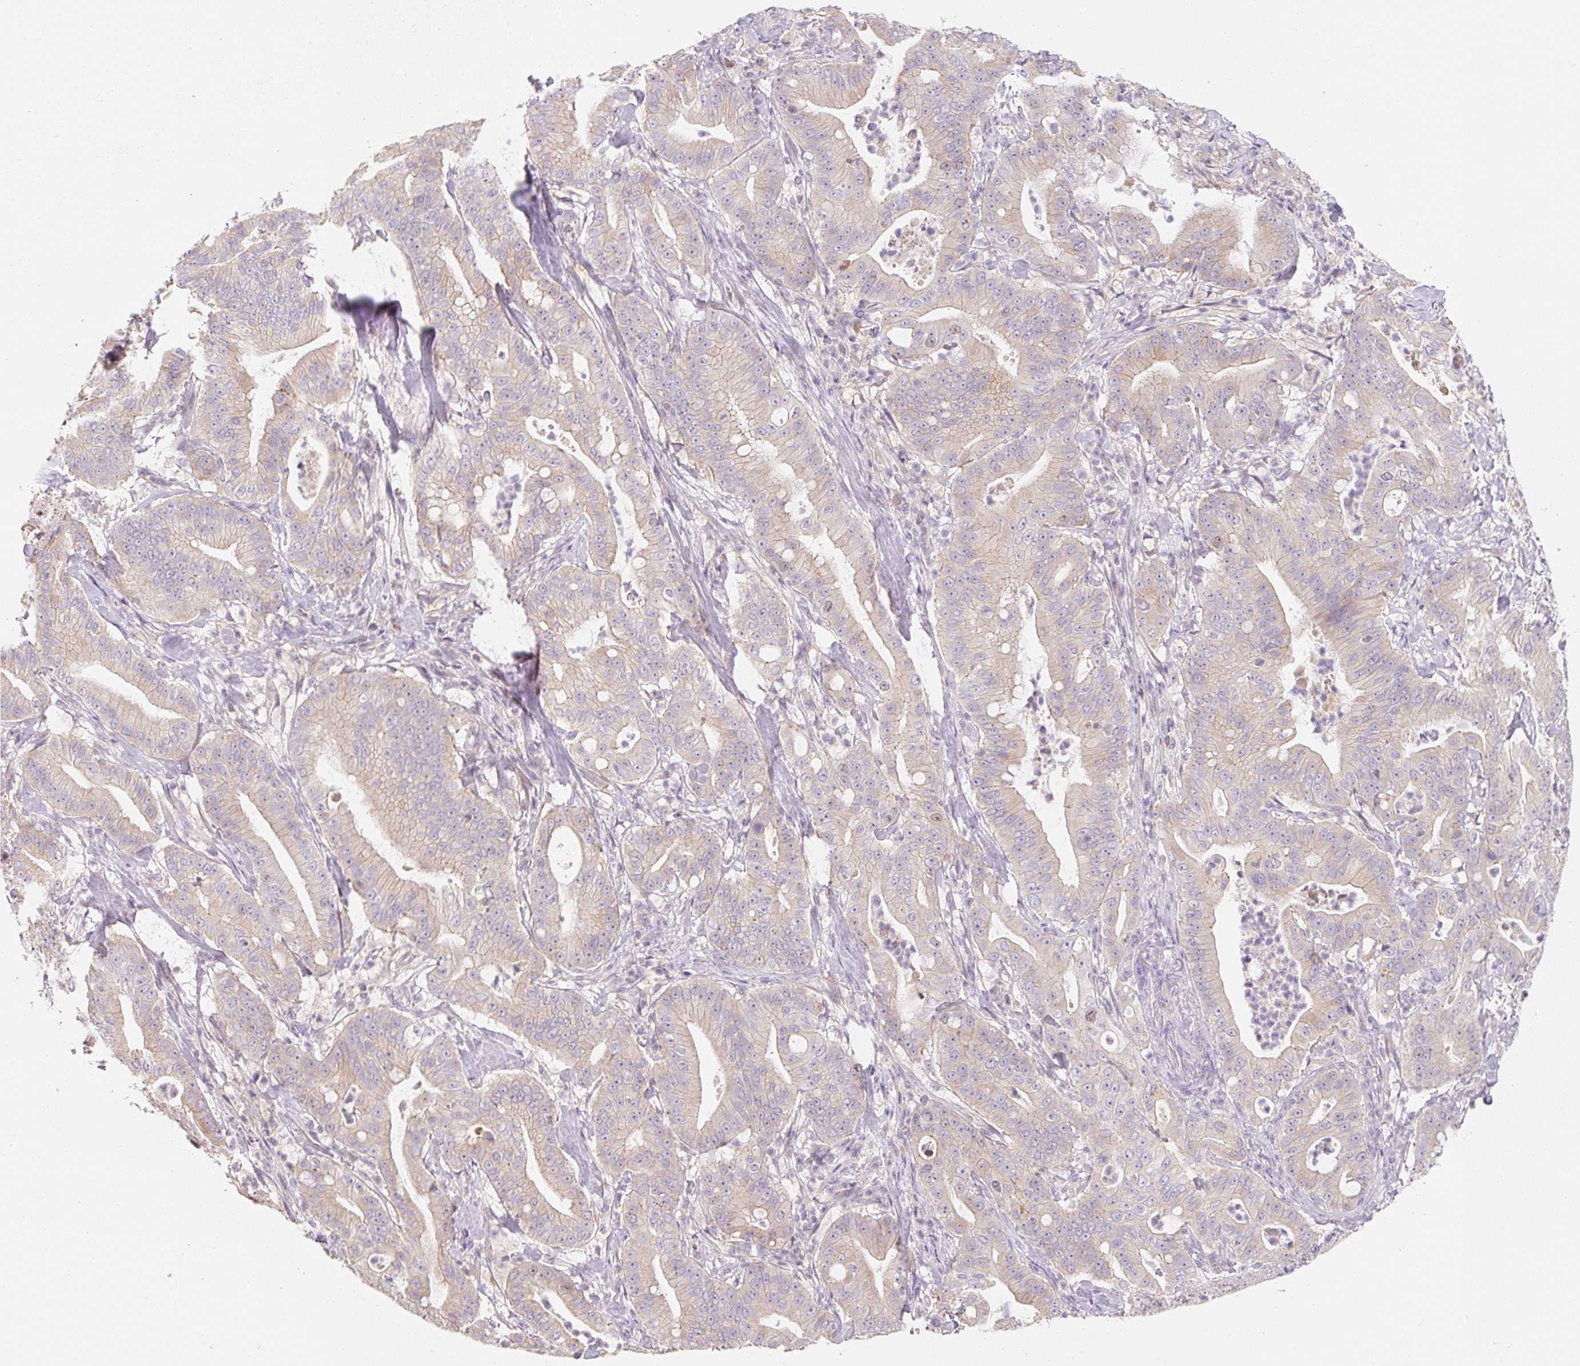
{"staining": {"intensity": "weak", "quantity": "<25%", "location": "cytoplasmic/membranous"}, "tissue": "pancreatic cancer", "cell_type": "Tumor cells", "image_type": "cancer", "snomed": [{"axis": "morphology", "description": "Adenocarcinoma, NOS"}, {"axis": "topography", "description": "Pancreas"}], "caption": "IHC micrograph of neoplastic tissue: human pancreatic cancer (adenocarcinoma) stained with DAB displays no significant protein positivity in tumor cells.", "gene": "MIA2", "patient": {"sex": "male", "age": 71}}